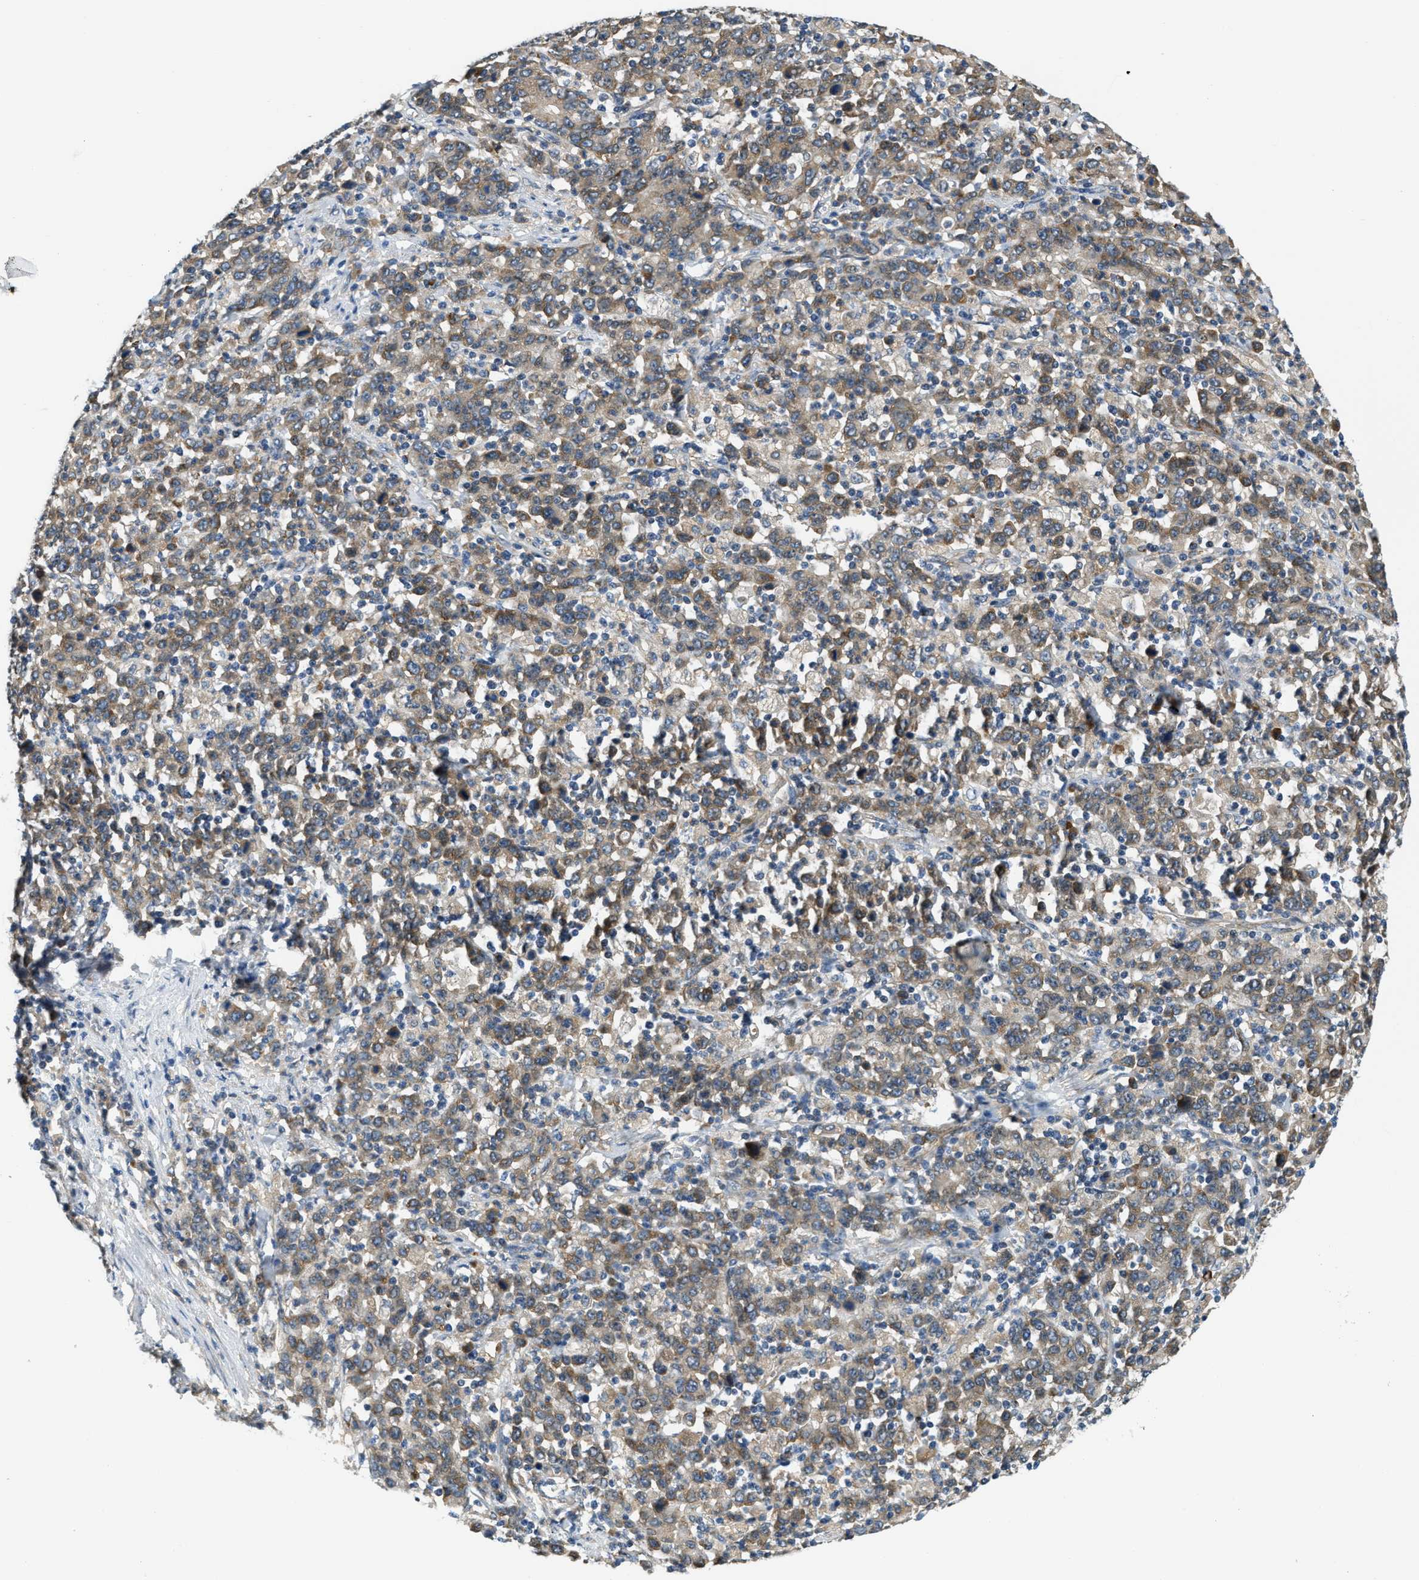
{"staining": {"intensity": "moderate", "quantity": ">75%", "location": "cytoplasmic/membranous"}, "tissue": "stomach cancer", "cell_type": "Tumor cells", "image_type": "cancer", "snomed": [{"axis": "morphology", "description": "Adenocarcinoma, NOS"}, {"axis": "topography", "description": "Stomach, upper"}], "caption": "Stomach cancer (adenocarcinoma) tissue shows moderate cytoplasmic/membranous staining in approximately >75% of tumor cells", "gene": "STARD3NL", "patient": {"sex": "male", "age": 69}}